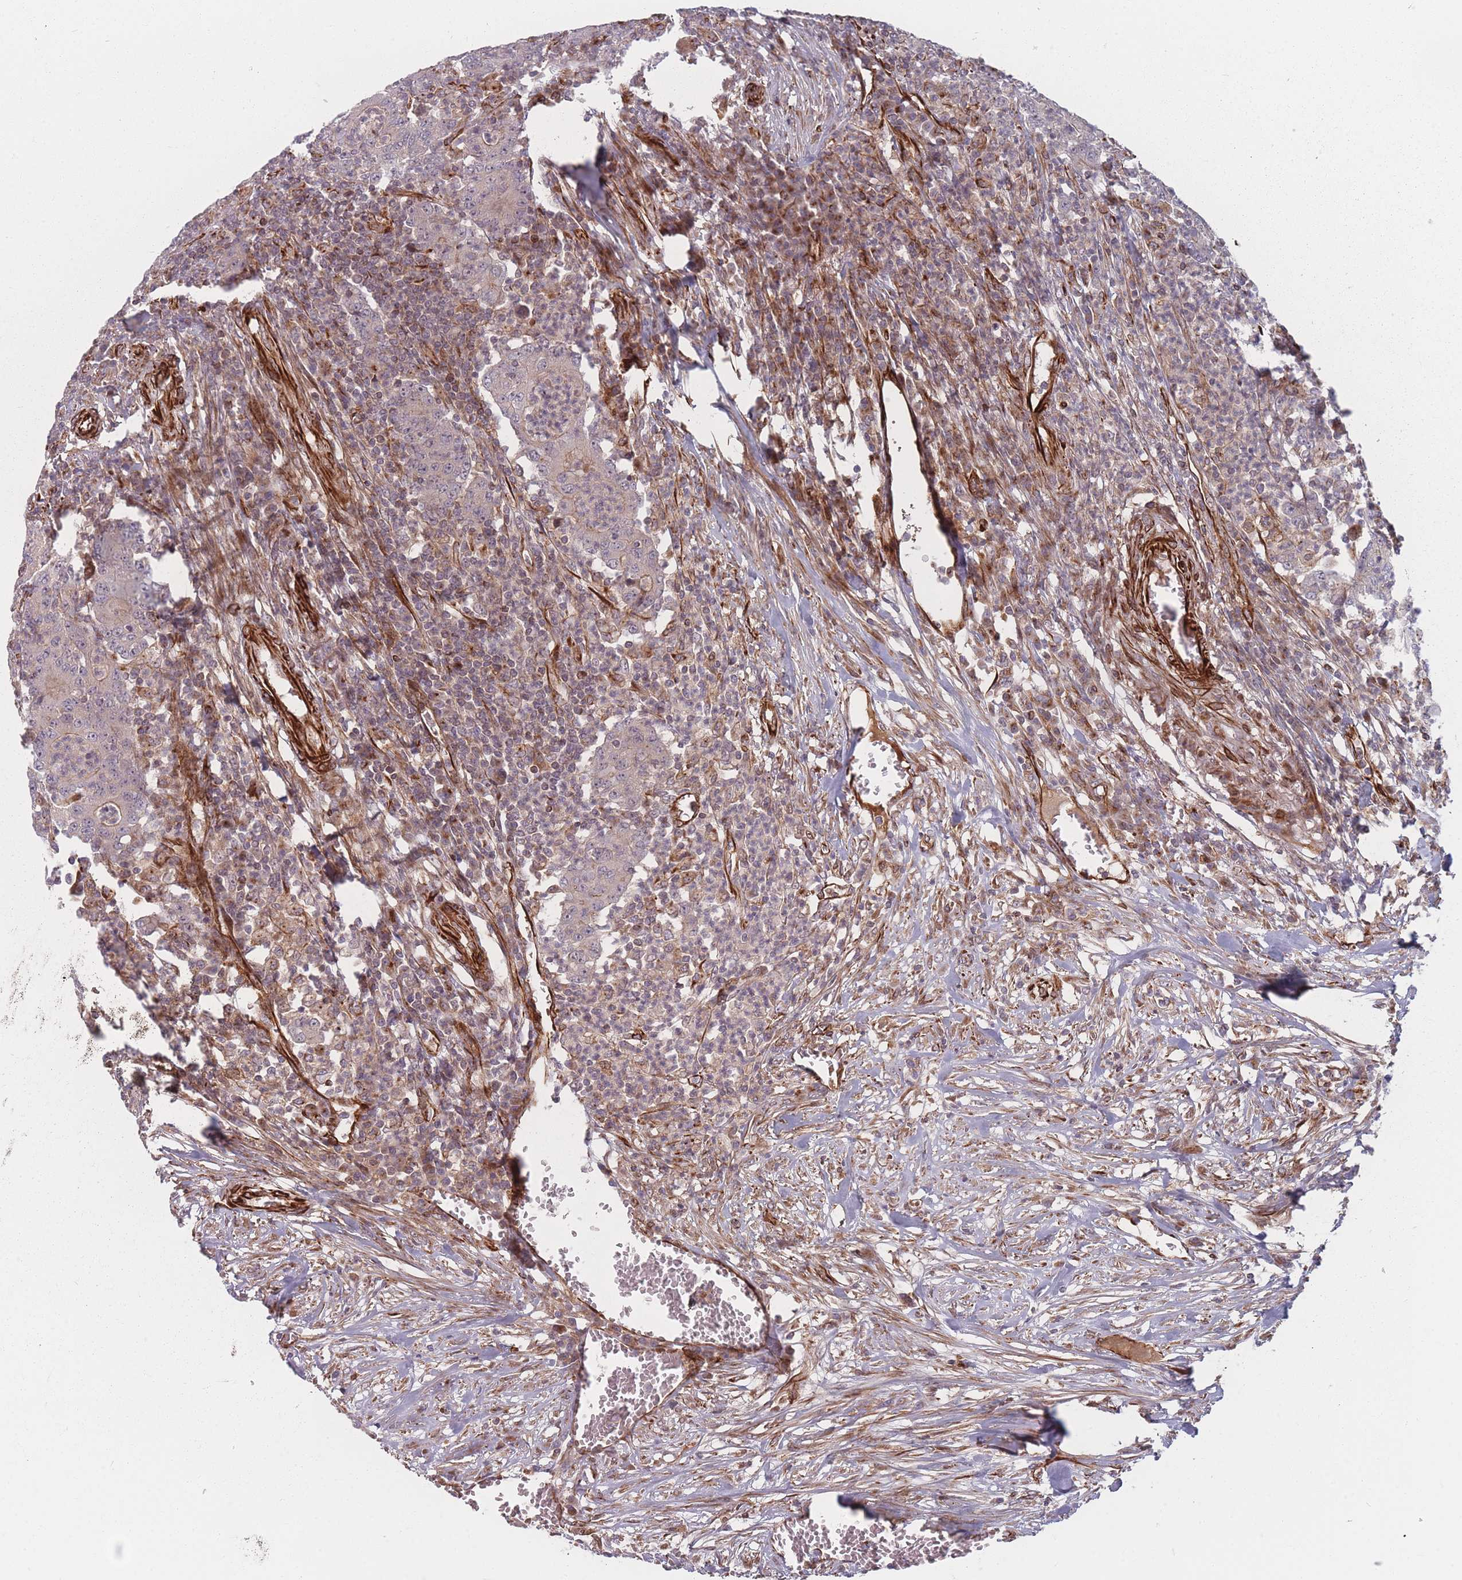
{"staining": {"intensity": "weak", "quantity": "<25%", "location": "cytoplasmic/membranous"}, "tissue": "colorectal cancer", "cell_type": "Tumor cells", "image_type": "cancer", "snomed": [{"axis": "morphology", "description": "Adenocarcinoma, NOS"}, {"axis": "topography", "description": "Colon"}], "caption": "Immunohistochemical staining of human colorectal cancer (adenocarcinoma) reveals no significant positivity in tumor cells.", "gene": "EEF1AKMT2", "patient": {"sex": "male", "age": 83}}